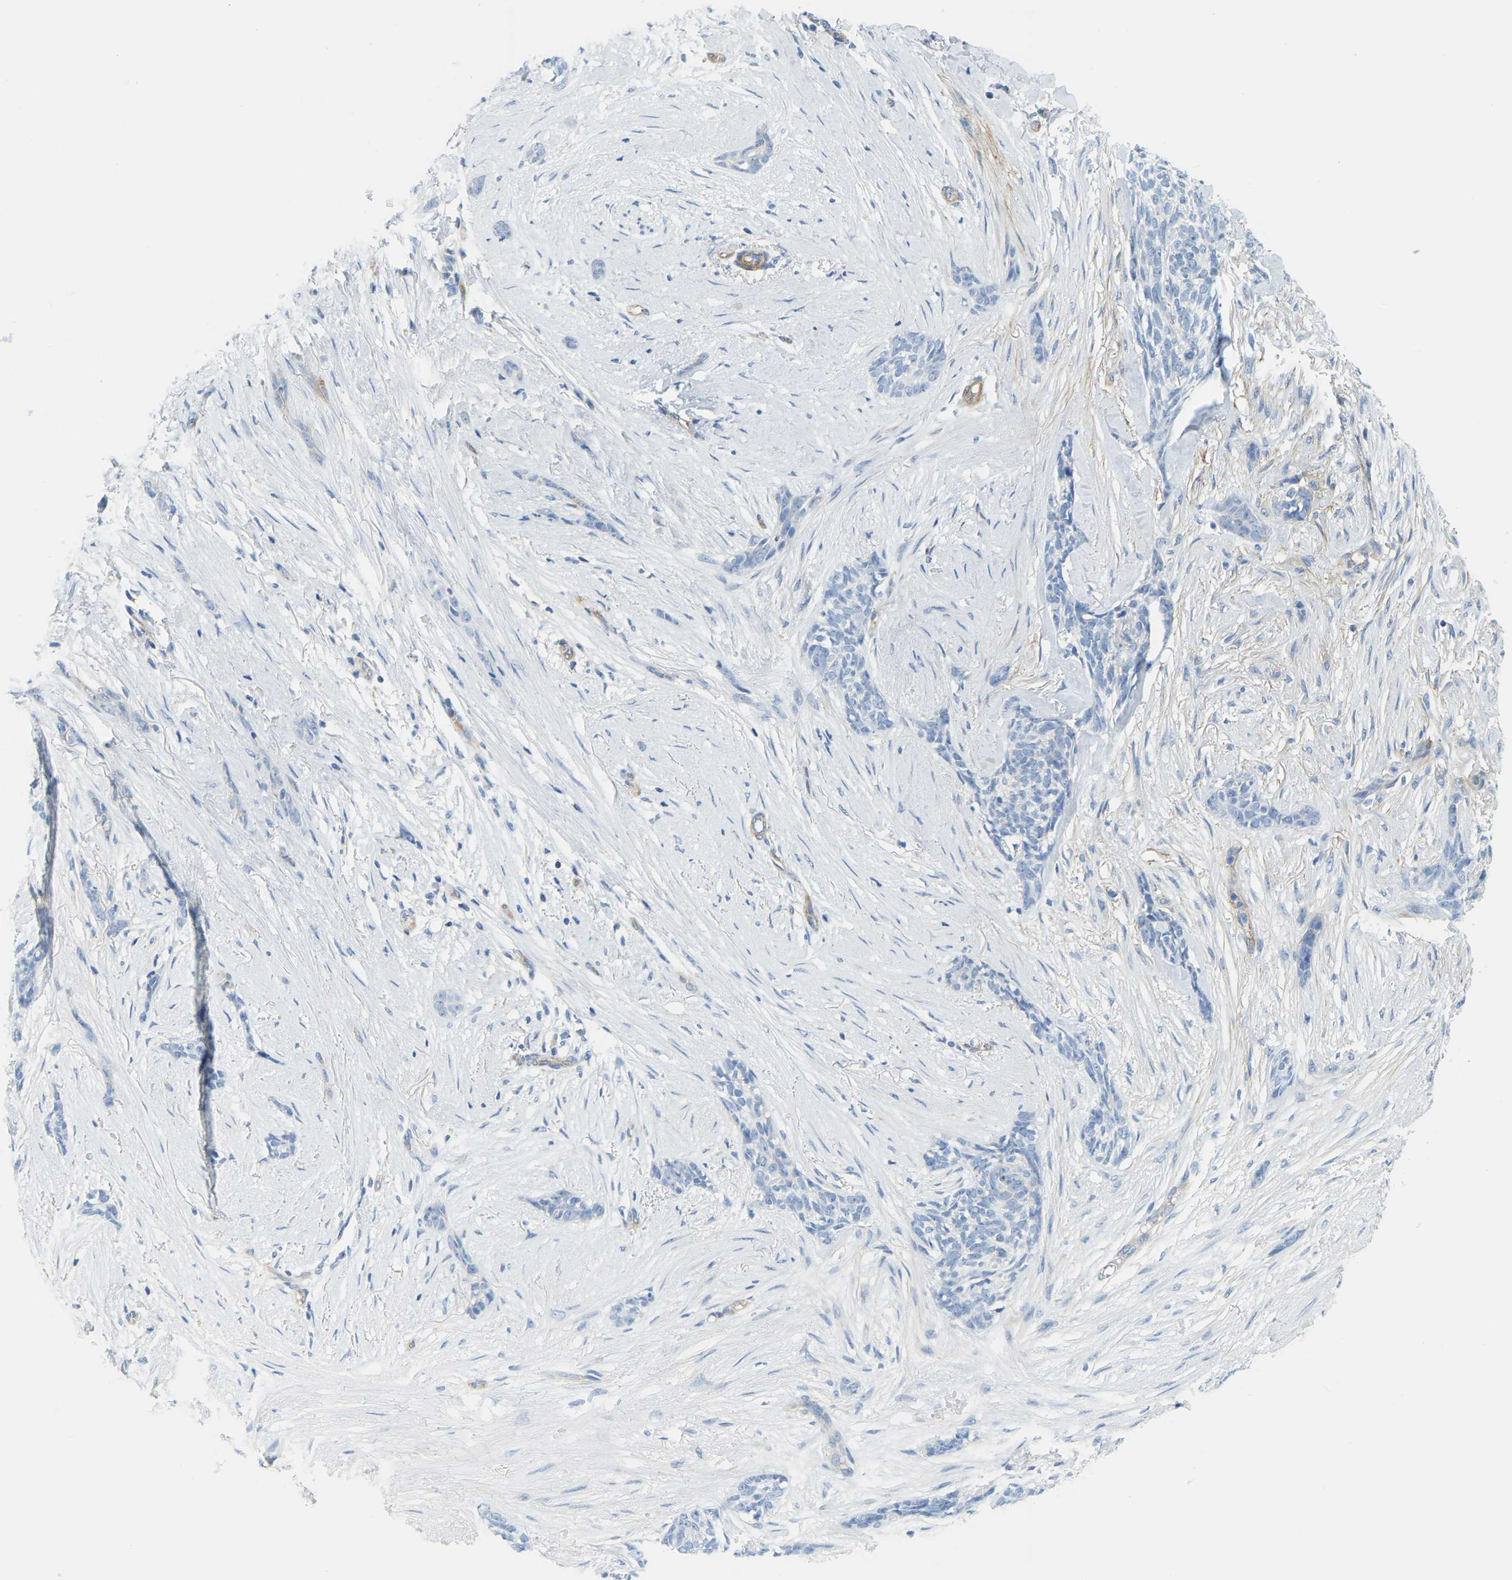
{"staining": {"intensity": "negative", "quantity": "none", "location": "none"}, "tissue": "skin cancer", "cell_type": "Tumor cells", "image_type": "cancer", "snomed": [{"axis": "morphology", "description": "Basal cell carcinoma"}, {"axis": "morphology", "description": "Adnexal tumor, benign"}, {"axis": "topography", "description": "Skin"}], "caption": "This micrograph is of skin basal cell carcinoma stained with IHC to label a protein in brown with the nuclei are counter-stained blue. There is no staining in tumor cells. (Brightfield microscopy of DAB (3,3'-diaminobenzidine) IHC at high magnification).", "gene": "MYL3", "patient": {"sex": "female", "age": 42}}